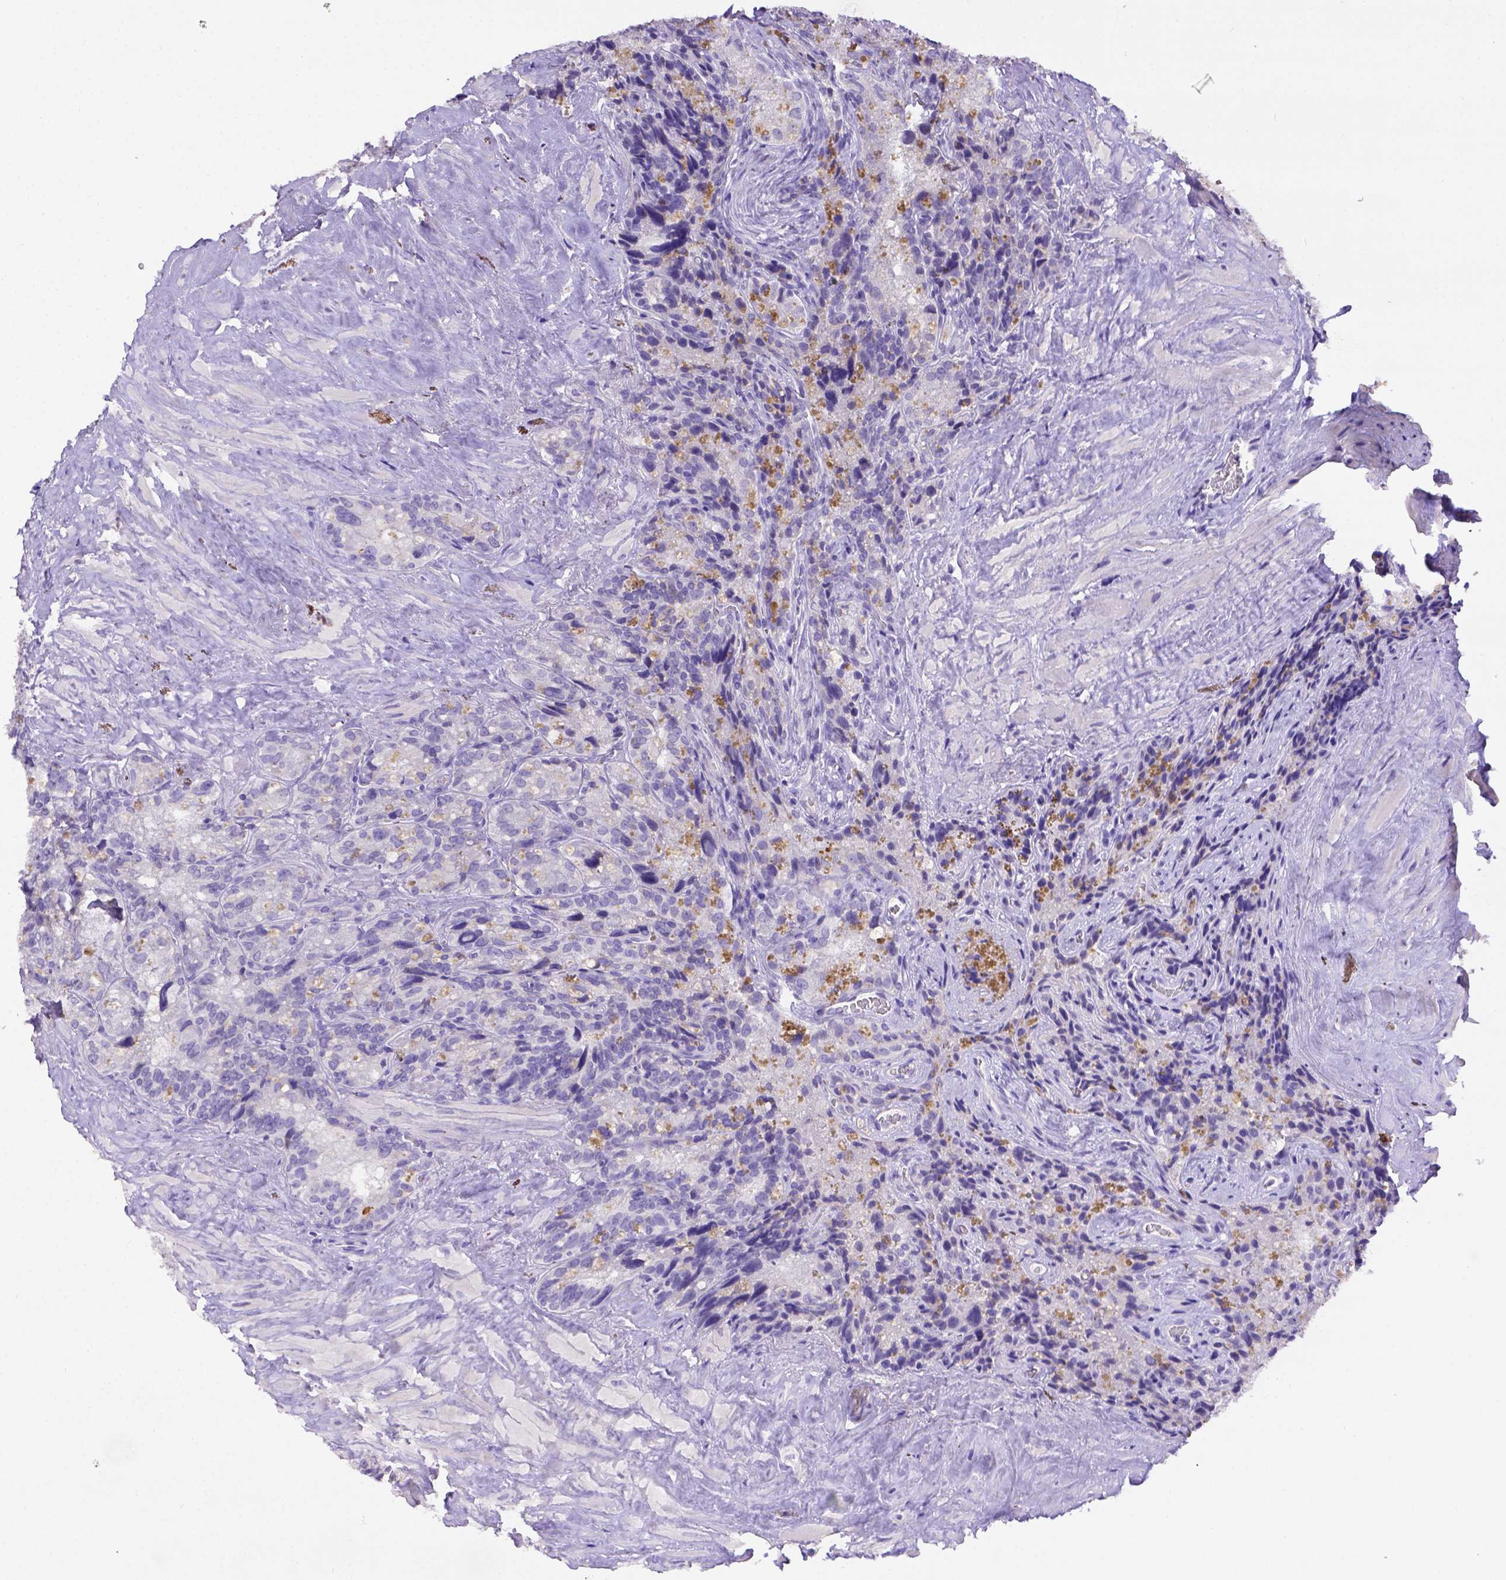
{"staining": {"intensity": "negative", "quantity": "none", "location": "none"}, "tissue": "seminal vesicle", "cell_type": "Glandular cells", "image_type": "normal", "snomed": [{"axis": "morphology", "description": "Normal tissue, NOS"}, {"axis": "topography", "description": "Prostate"}, {"axis": "topography", "description": "Seminal veicle"}], "caption": "This is a photomicrograph of immunohistochemistry (IHC) staining of normal seminal vesicle, which shows no expression in glandular cells. (Brightfield microscopy of DAB (3,3'-diaminobenzidine) immunohistochemistry (IHC) at high magnification).", "gene": "B3GAT1", "patient": {"sex": "male", "age": 71}}